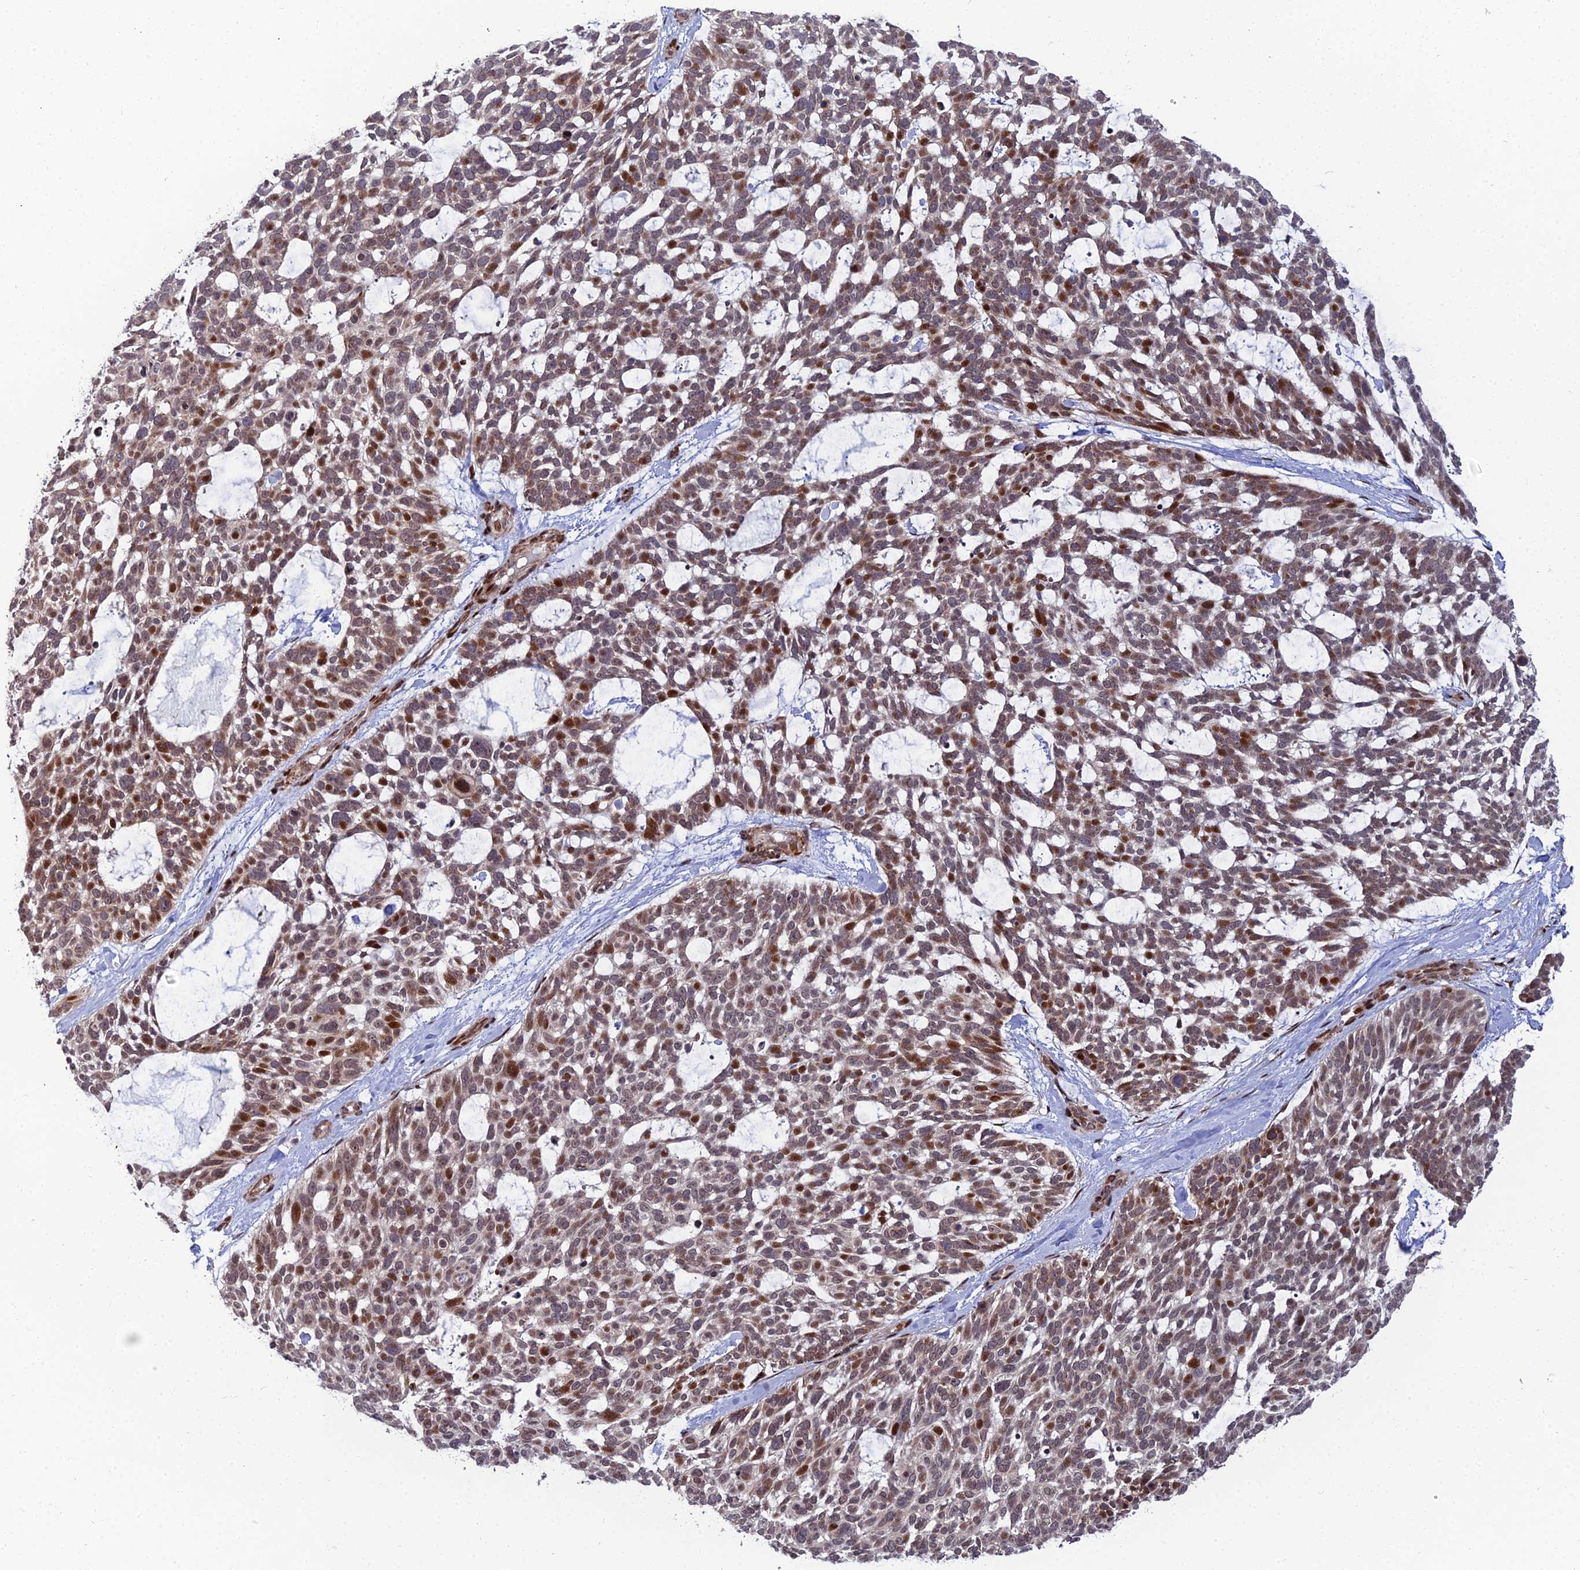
{"staining": {"intensity": "moderate", "quantity": ">75%", "location": "nuclear"}, "tissue": "skin cancer", "cell_type": "Tumor cells", "image_type": "cancer", "snomed": [{"axis": "morphology", "description": "Basal cell carcinoma"}, {"axis": "topography", "description": "Skin"}], "caption": "Skin cancer tissue shows moderate nuclear staining in about >75% of tumor cells, visualized by immunohistochemistry. The staining was performed using DAB (3,3'-diaminobenzidine) to visualize the protein expression in brown, while the nuclei were stained in blue with hematoxylin (Magnification: 20x).", "gene": "ZNF668", "patient": {"sex": "male", "age": 88}}